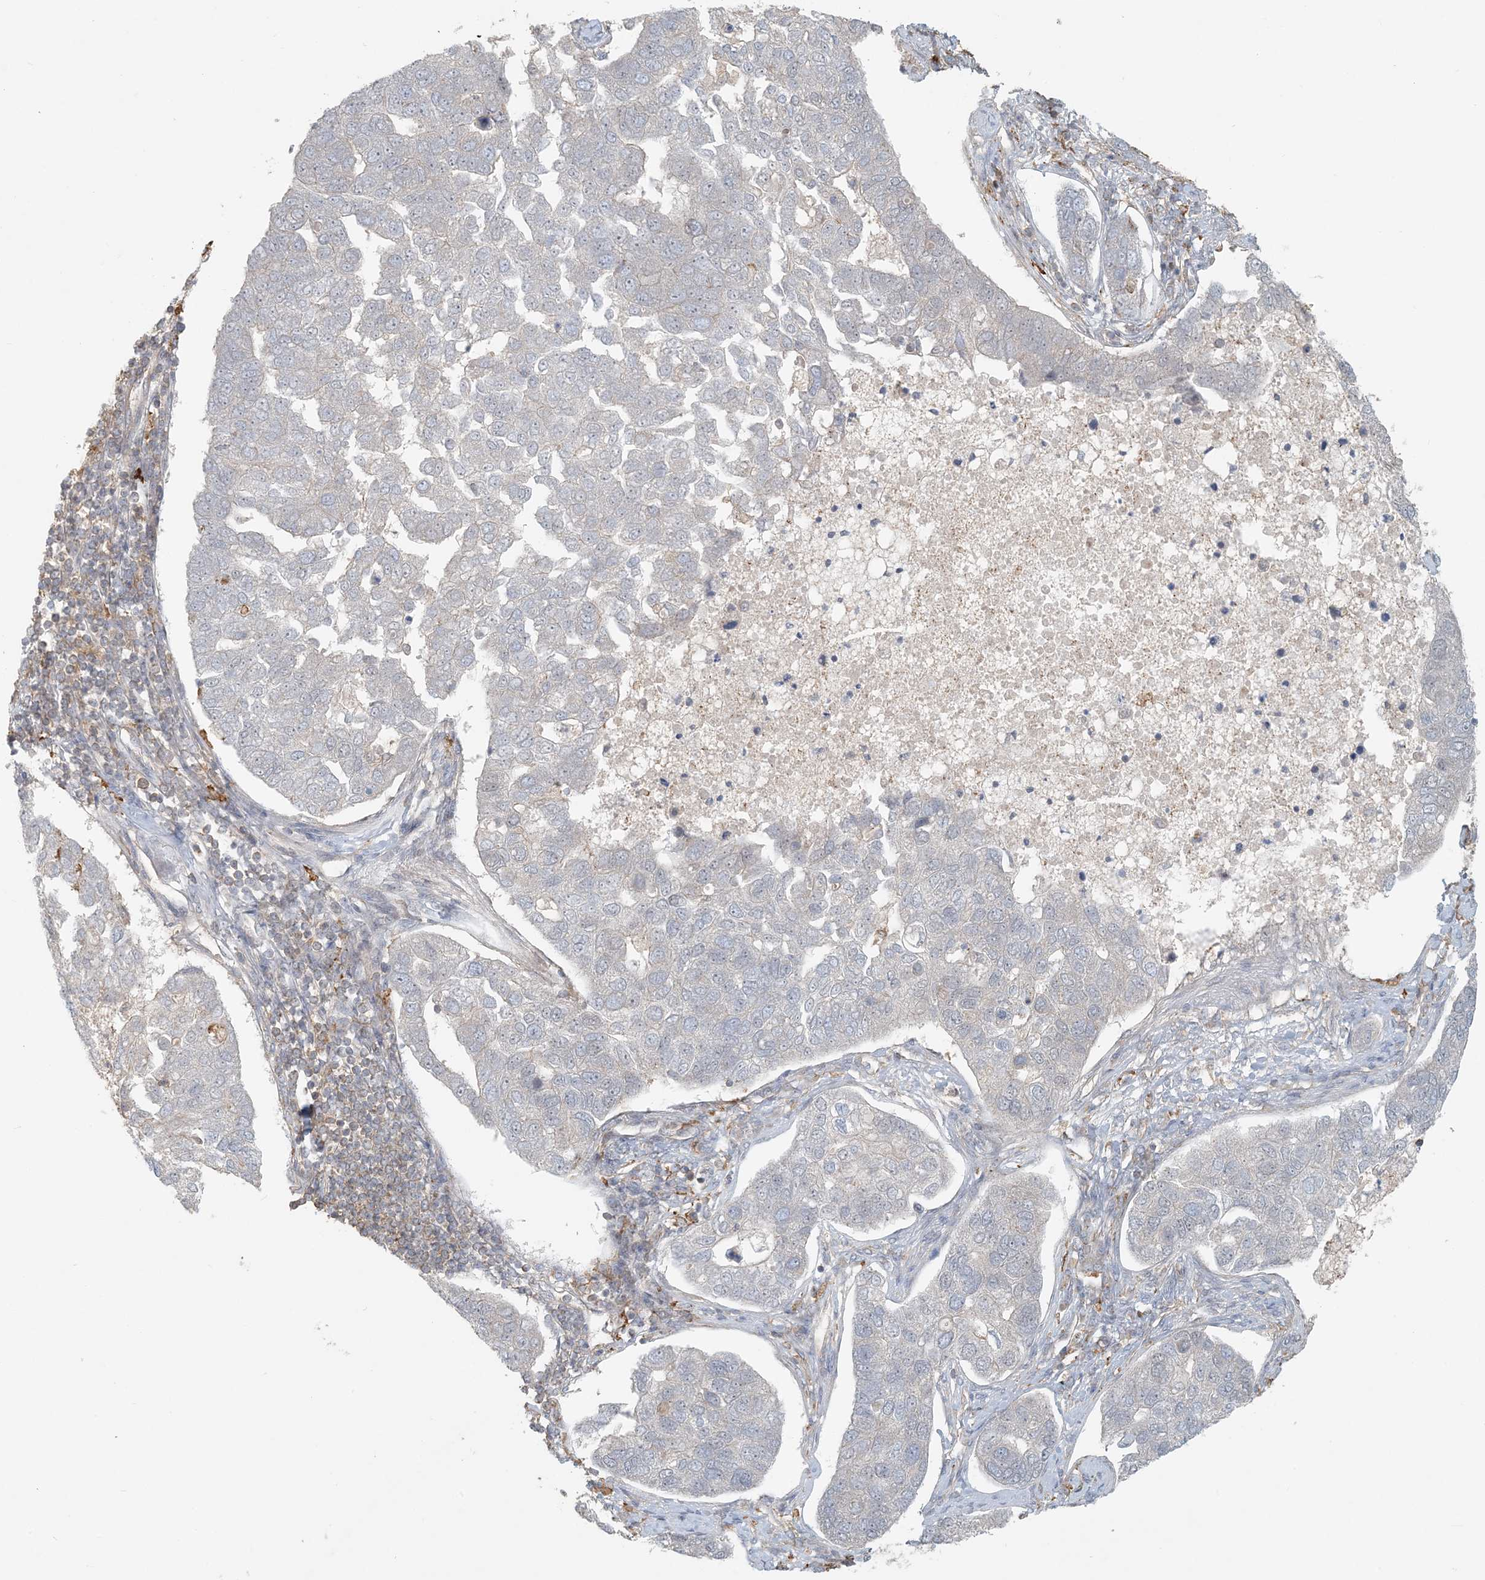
{"staining": {"intensity": "negative", "quantity": "none", "location": "none"}, "tissue": "pancreatic cancer", "cell_type": "Tumor cells", "image_type": "cancer", "snomed": [{"axis": "morphology", "description": "Adenocarcinoma, NOS"}, {"axis": "topography", "description": "Pancreas"}], "caption": "Immunohistochemistry (IHC) of pancreatic adenocarcinoma reveals no expression in tumor cells. Nuclei are stained in blue.", "gene": "OBI1", "patient": {"sex": "female", "age": 61}}